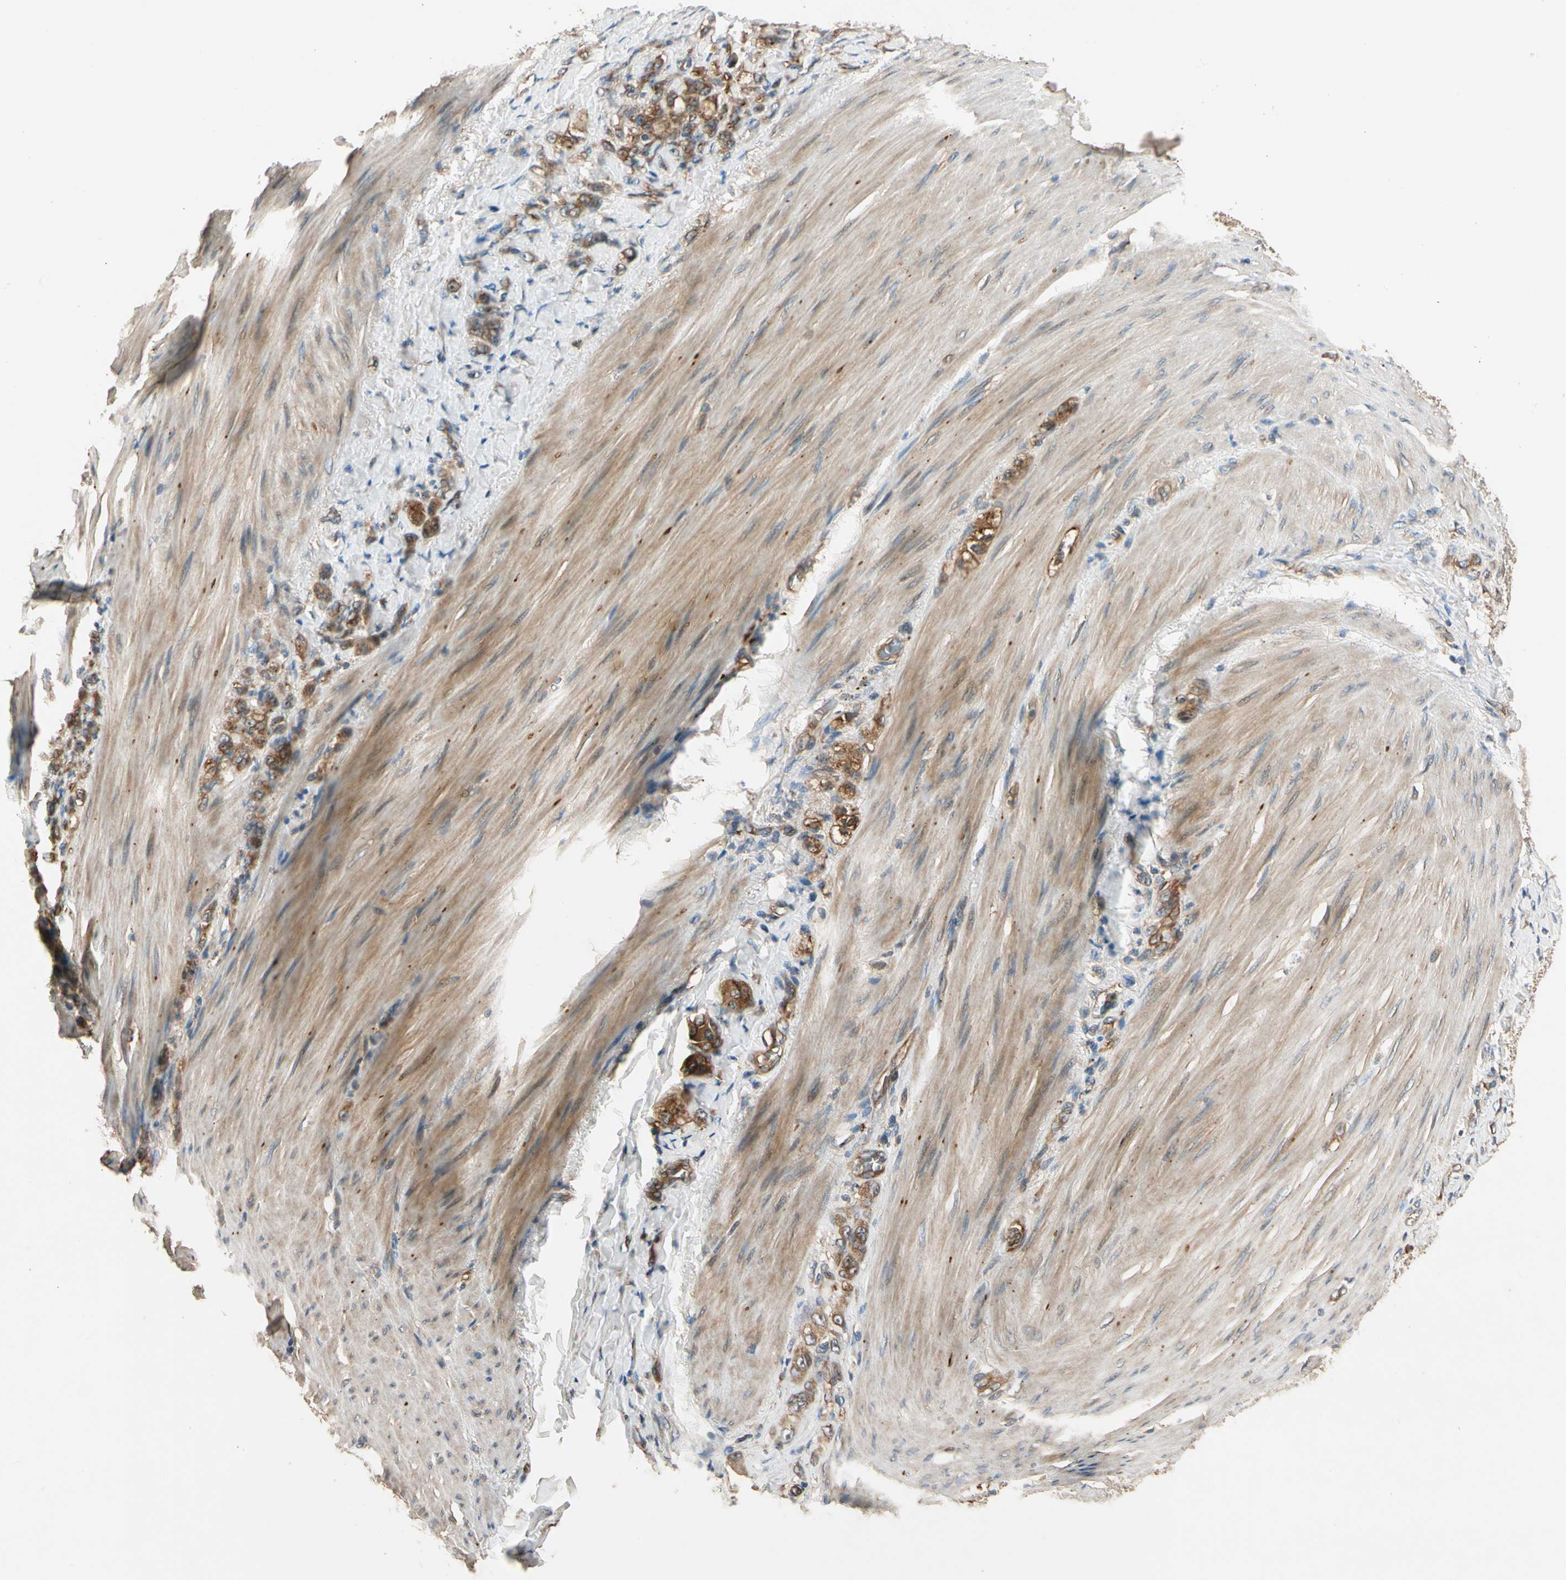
{"staining": {"intensity": "moderate", "quantity": ">75%", "location": "cytoplasmic/membranous"}, "tissue": "stomach cancer", "cell_type": "Tumor cells", "image_type": "cancer", "snomed": [{"axis": "morphology", "description": "Adenocarcinoma, NOS"}, {"axis": "topography", "description": "Stomach"}], "caption": "Immunohistochemistry of human stomach adenocarcinoma shows medium levels of moderate cytoplasmic/membranous expression in about >75% of tumor cells.", "gene": "ROCK2", "patient": {"sex": "male", "age": 82}}